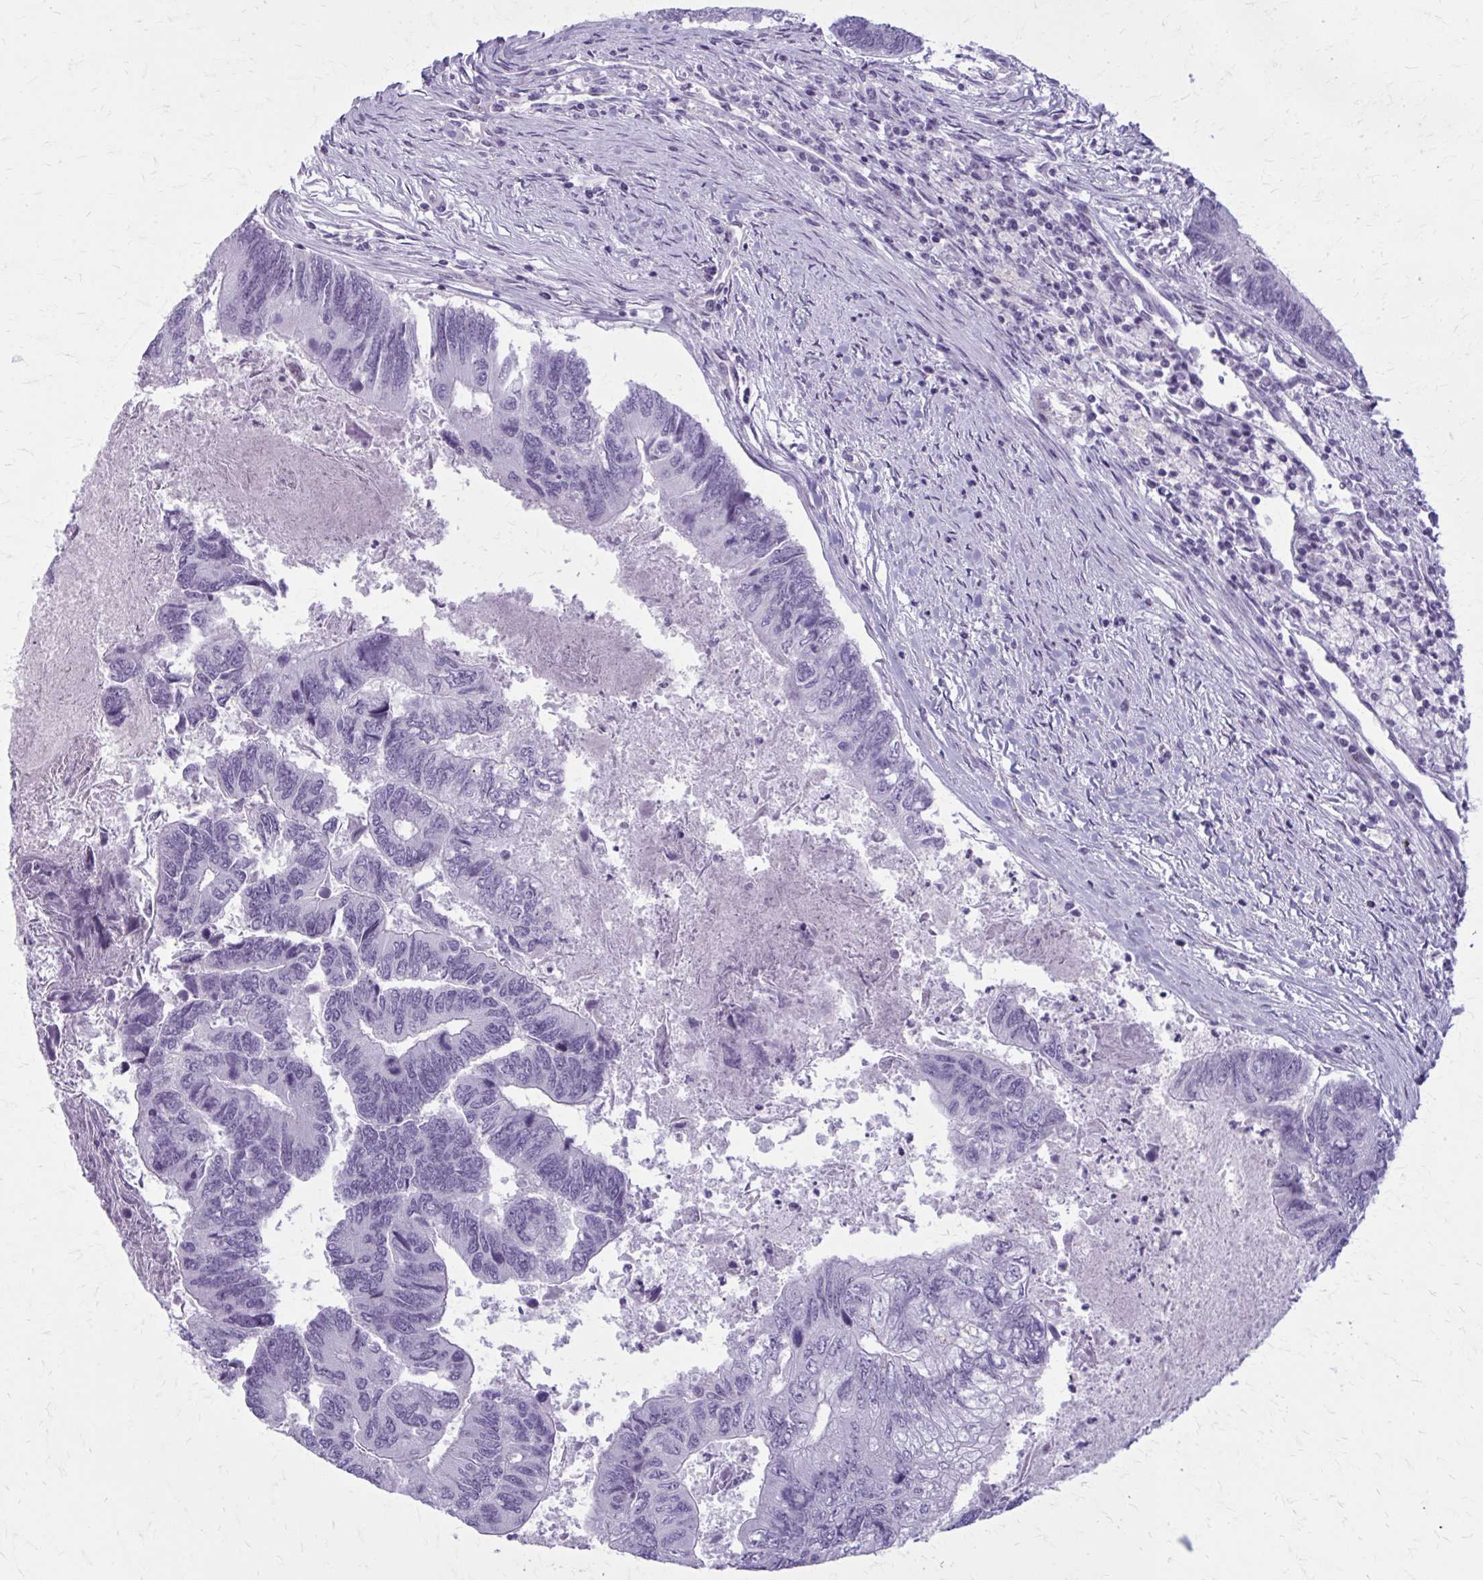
{"staining": {"intensity": "negative", "quantity": "none", "location": "none"}, "tissue": "colorectal cancer", "cell_type": "Tumor cells", "image_type": "cancer", "snomed": [{"axis": "morphology", "description": "Adenocarcinoma, NOS"}, {"axis": "topography", "description": "Colon"}], "caption": "Immunohistochemical staining of colorectal cancer demonstrates no significant expression in tumor cells.", "gene": "CASQ2", "patient": {"sex": "female", "age": 67}}